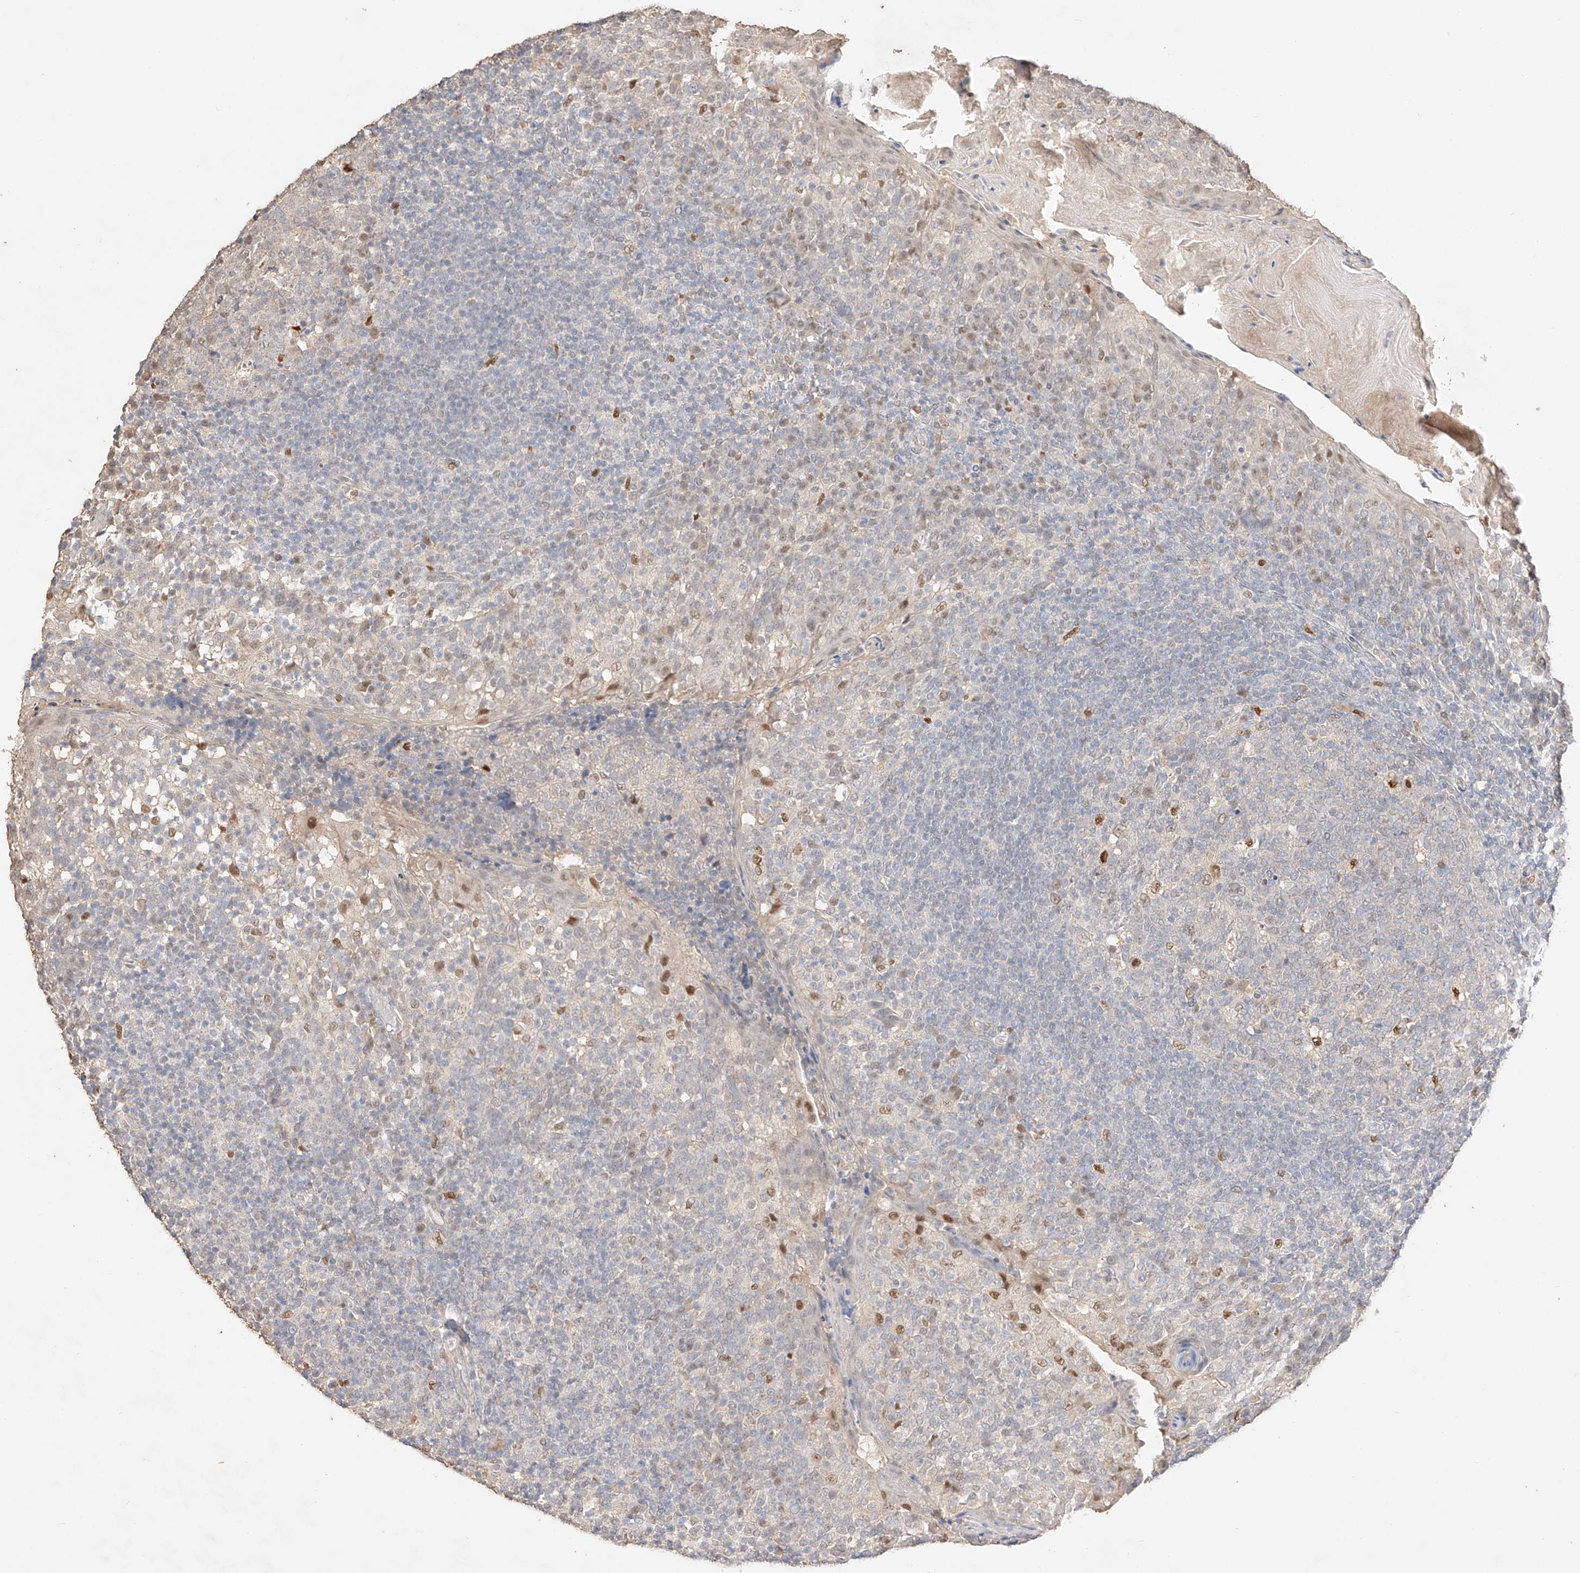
{"staining": {"intensity": "moderate", "quantity": "<25%", "location": "nuclear"}, "tissue": "tonsil", "cell_type": "Germinal center cells", "image_type": "normal", "snomed": [{"axis": "morphology", "description": "Normal tissue, NOS"}, {"axis": "topography", "description": "Tonsil"}], "caption": "An immunohistochemistry (IHC) micrograph of benign tissue is shown. Protein staining in brown shows moderate nuclear positivity in tonsil within germinal center cells.", "gene": "APIP", "patient": {"sex": "female", "age": 19}}